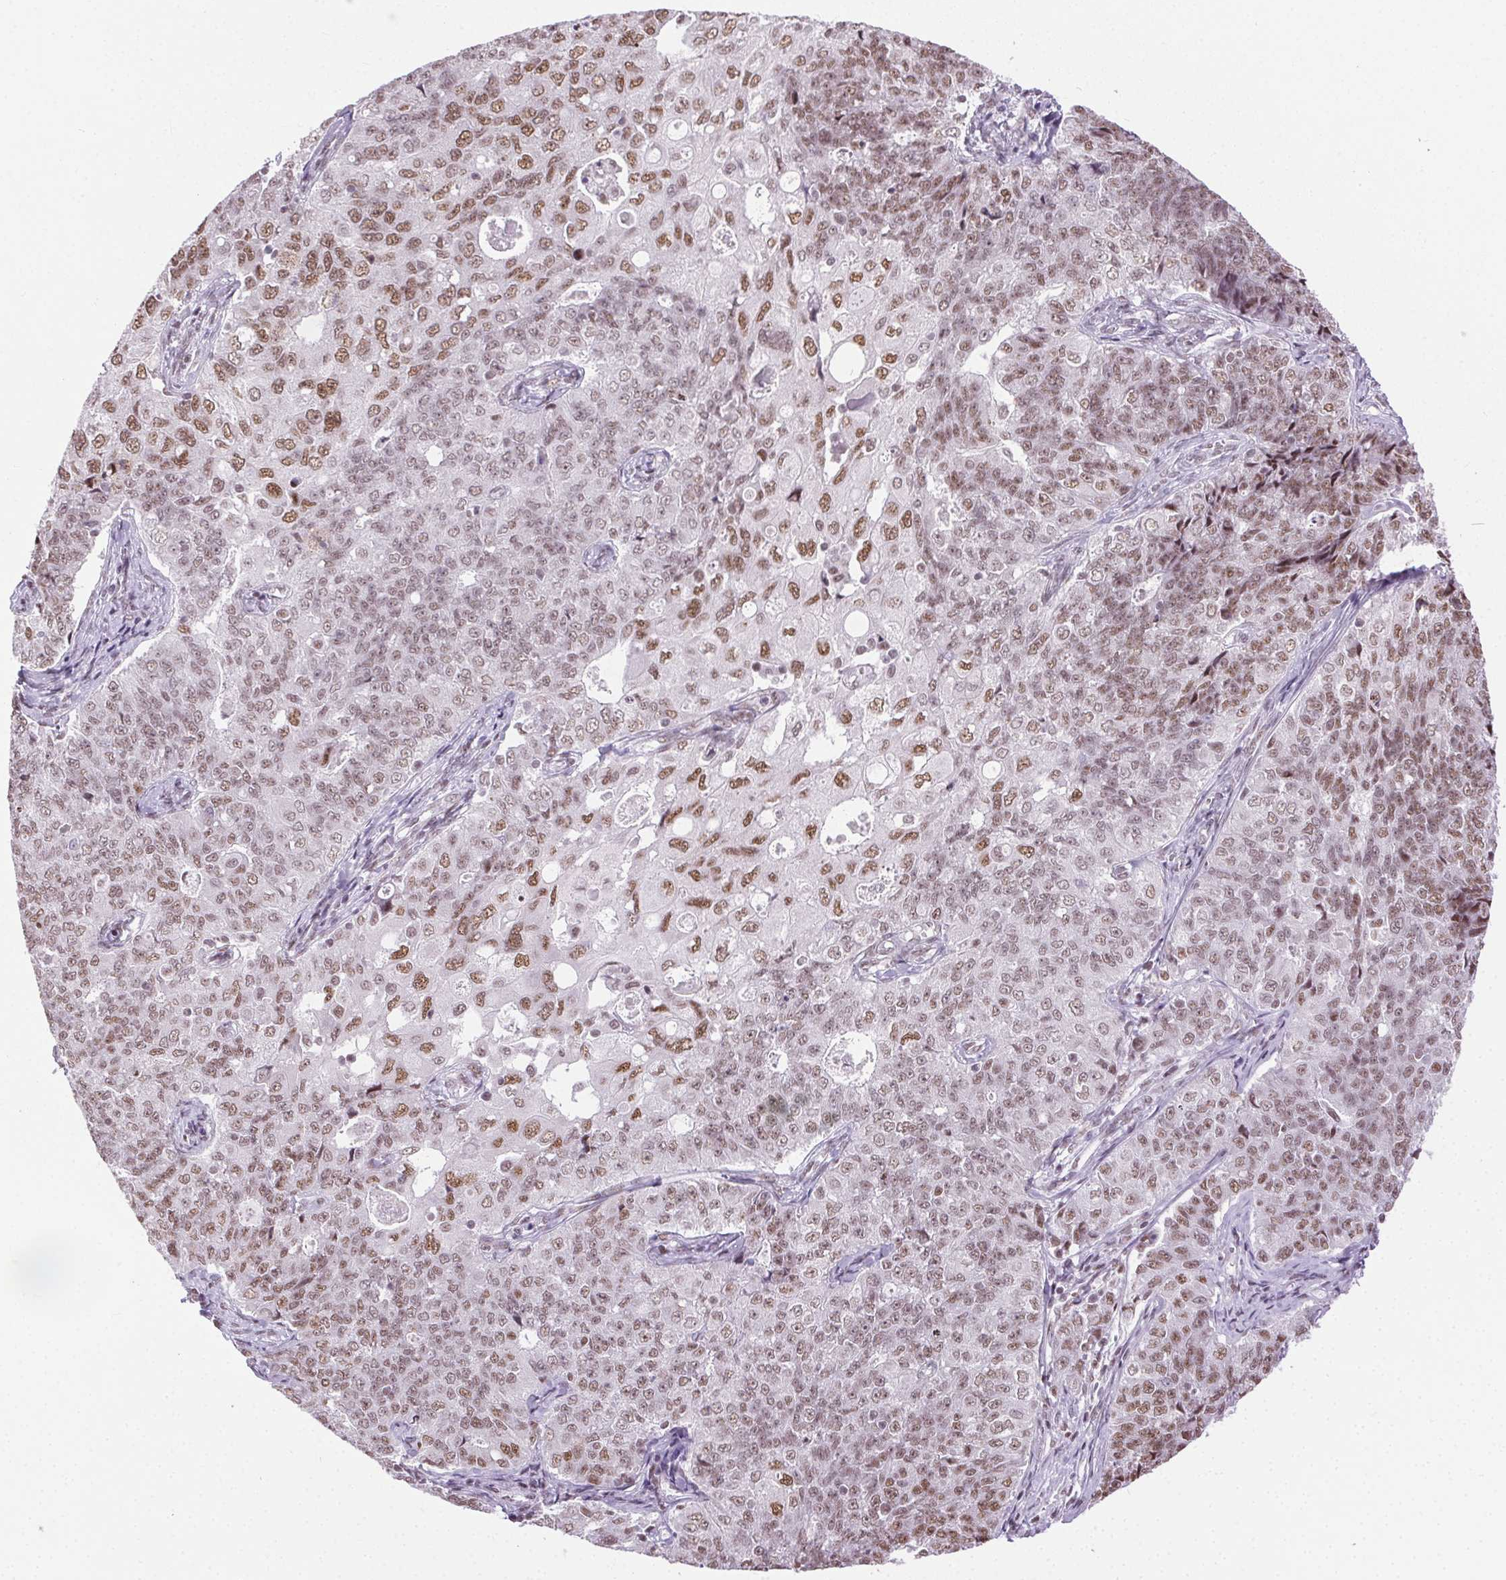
{"staining": {"intensity": "moderate", "quantity": ">75%", "location": "nuclear"}, "tissue": "endometrial cancer", "cell_type": "Tumor cells", "image_type": "cancer", "snomed": [{"axis": "morphology", "description": "Adenocarcinoma, NOS"}, {"axis": "topography", "description": "Endometrium"}], "caption": "Immunohistochemistry (IHC) histopathology image of endometrial cancer stained for a protein (brown), which exhibits medium levels of moderate nuclear expression in approximately >75% of tumor cells.", "gene": "TRA2B", "patient": {"sex": "female", "age": 43}}